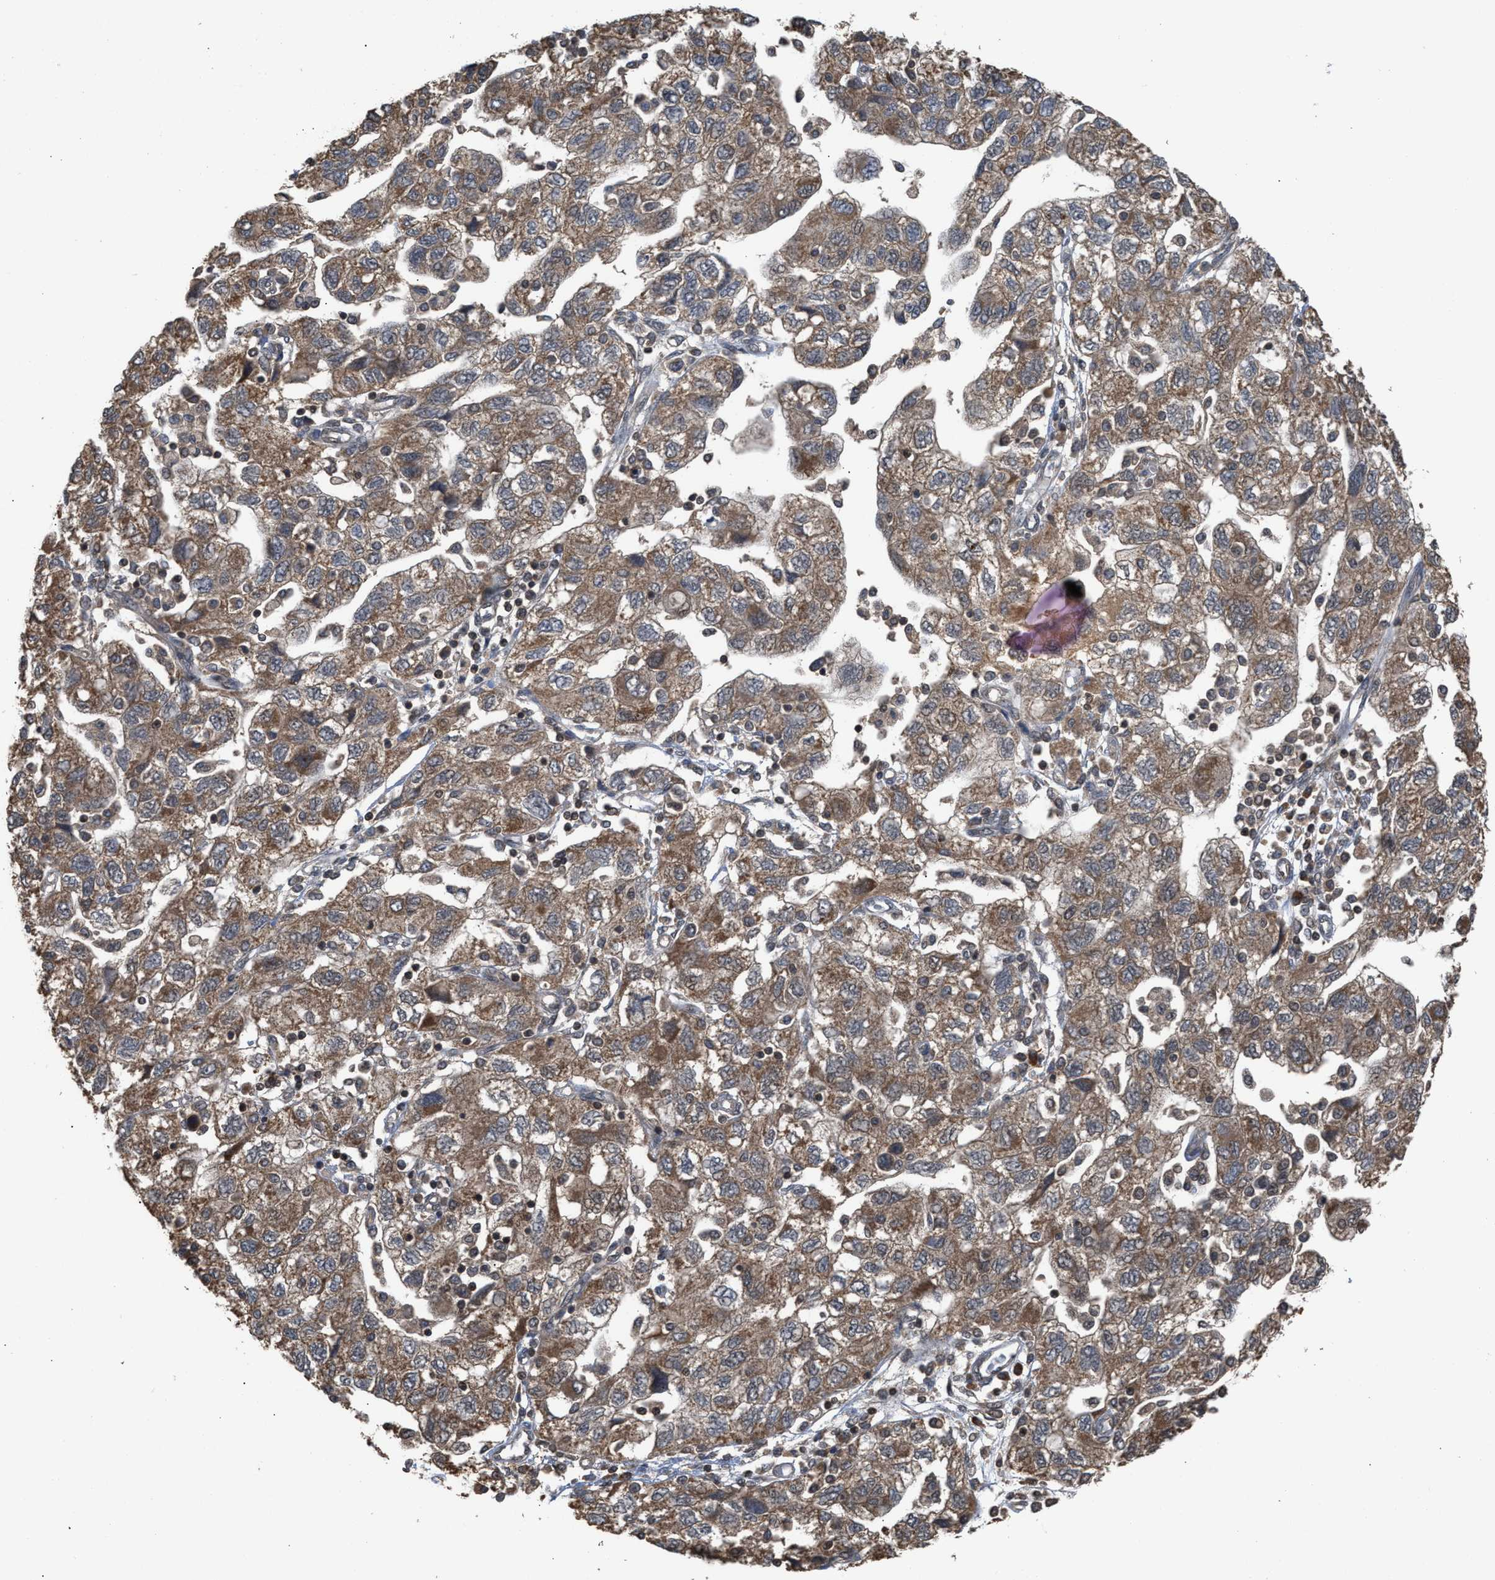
{"staining": {"intensity": "moderate", "quantity": ">75%", "location": "cytoplasmic/membranous"}, "tissue": "ovarian cancer", "cell_type": "Tumor cells", "image_type": "cancer", "snomed": [{"axis": "morphology", "description": "Carcinoma, NOS"}, {"axis": "morphology", "description": "Cystadenocarcinoma, serous, NOS"}, {"axis": "topography", "description": "Ovary"}], "caption": "The immunohistochemical stain highlights moderate cytoplasmic/membranous expression in tumor cells of ovarian cancer tissue.", "gene": "C9orf78", "patient": {"sex": "female", "age": 69}}